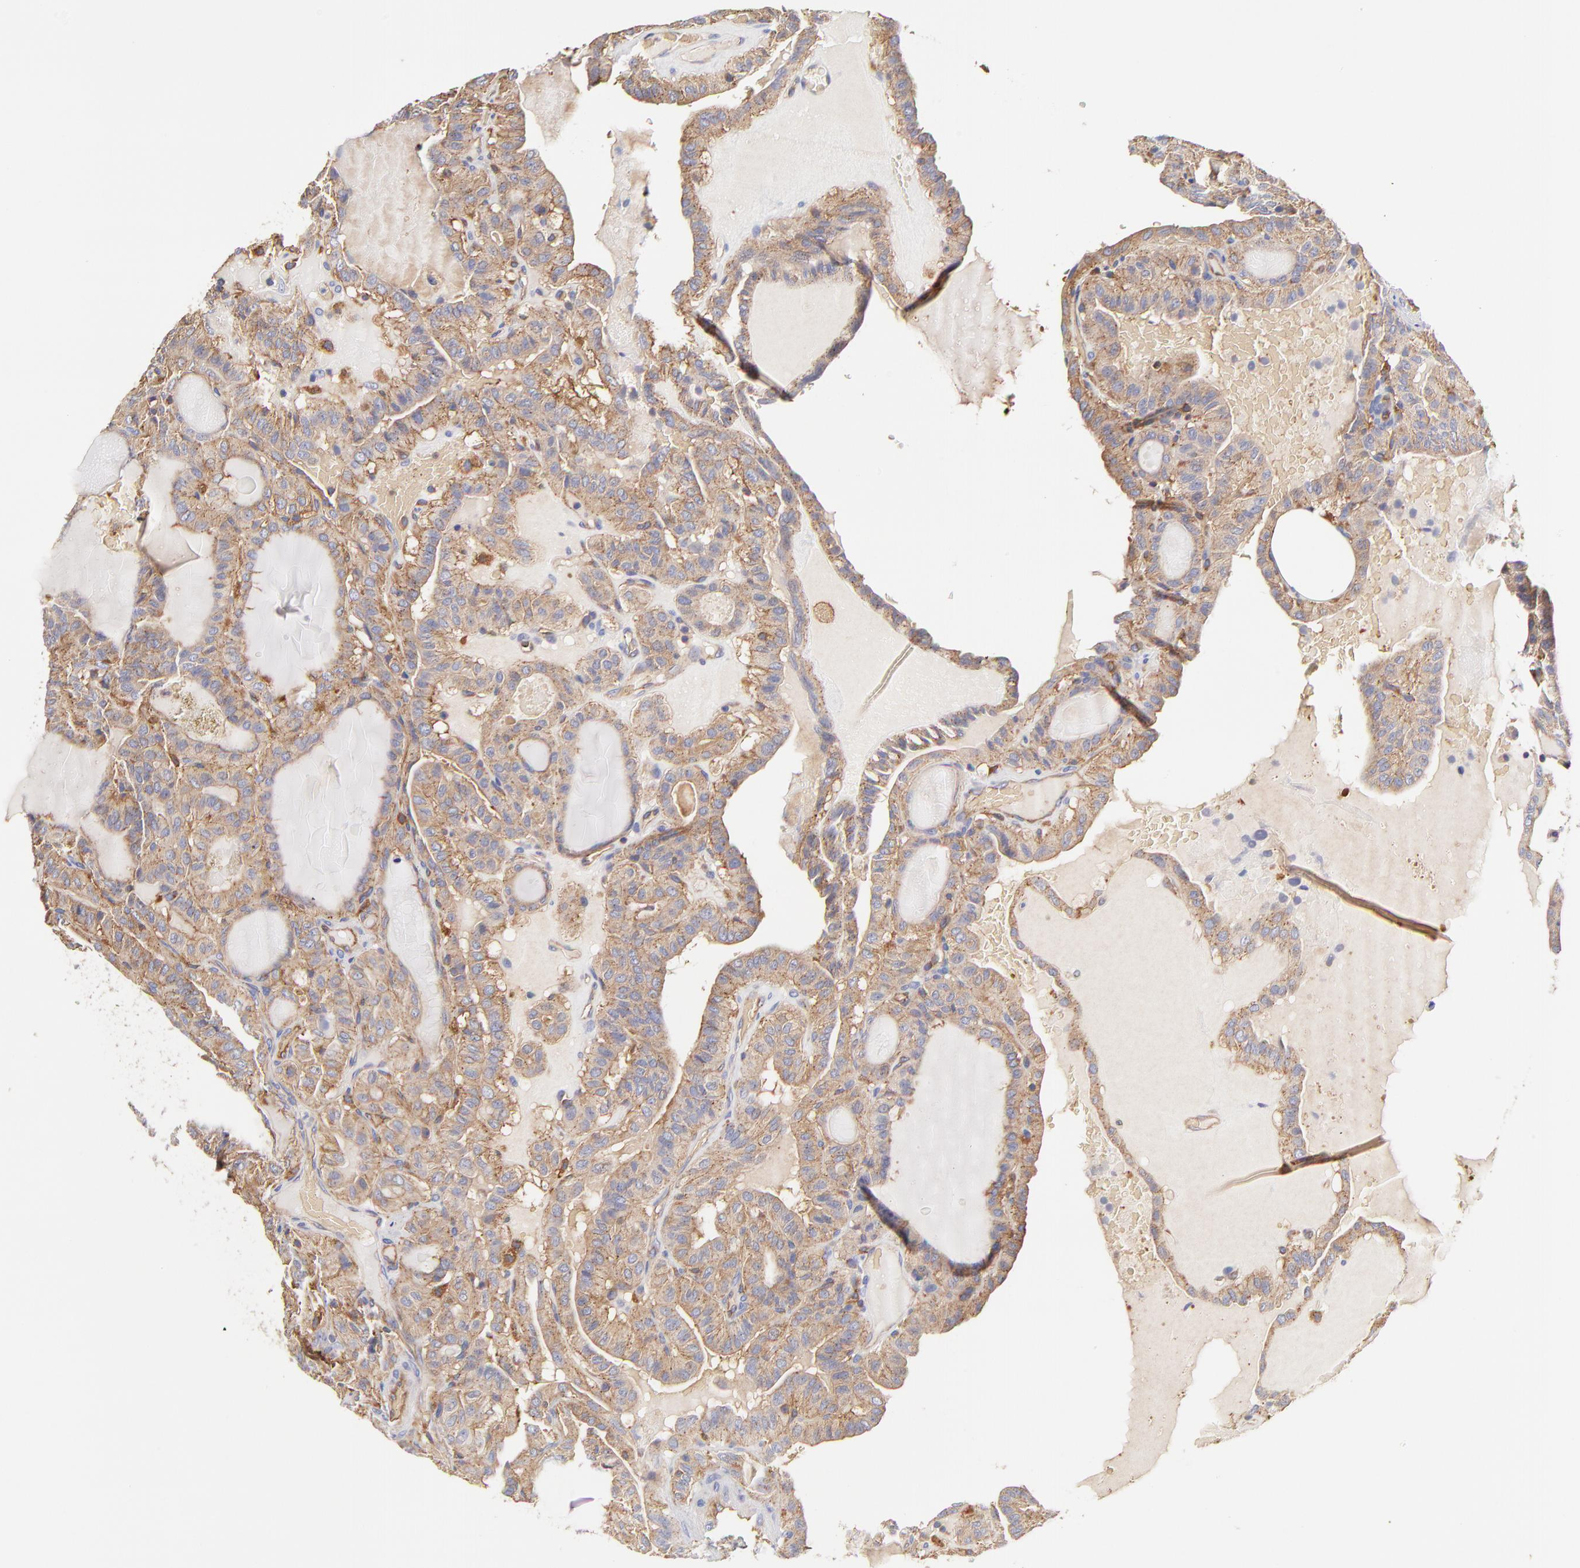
{"staining": {"intensity": "moderate", "quantity": ">75%", "location": "cytoplasmic/membranous"}, "tissue": "thyroid cancer", "cell_type": "Tumor cells", "image_type": "cancer", "snomed": [{"axis": "morphology", "description": "Papillary adenocarcinoma, NOS"}, {"axis": "topography", "description": "Thyroid gland"}], "caption": "Thyroid papillary adenocarcinoma stained with a brown dye shows moderate cytoplasmic/membranous positive positivity in approximately >75% of tumor cells.", "gene": "CD2AP", "patient": {"sex": "male", "age": 77}}